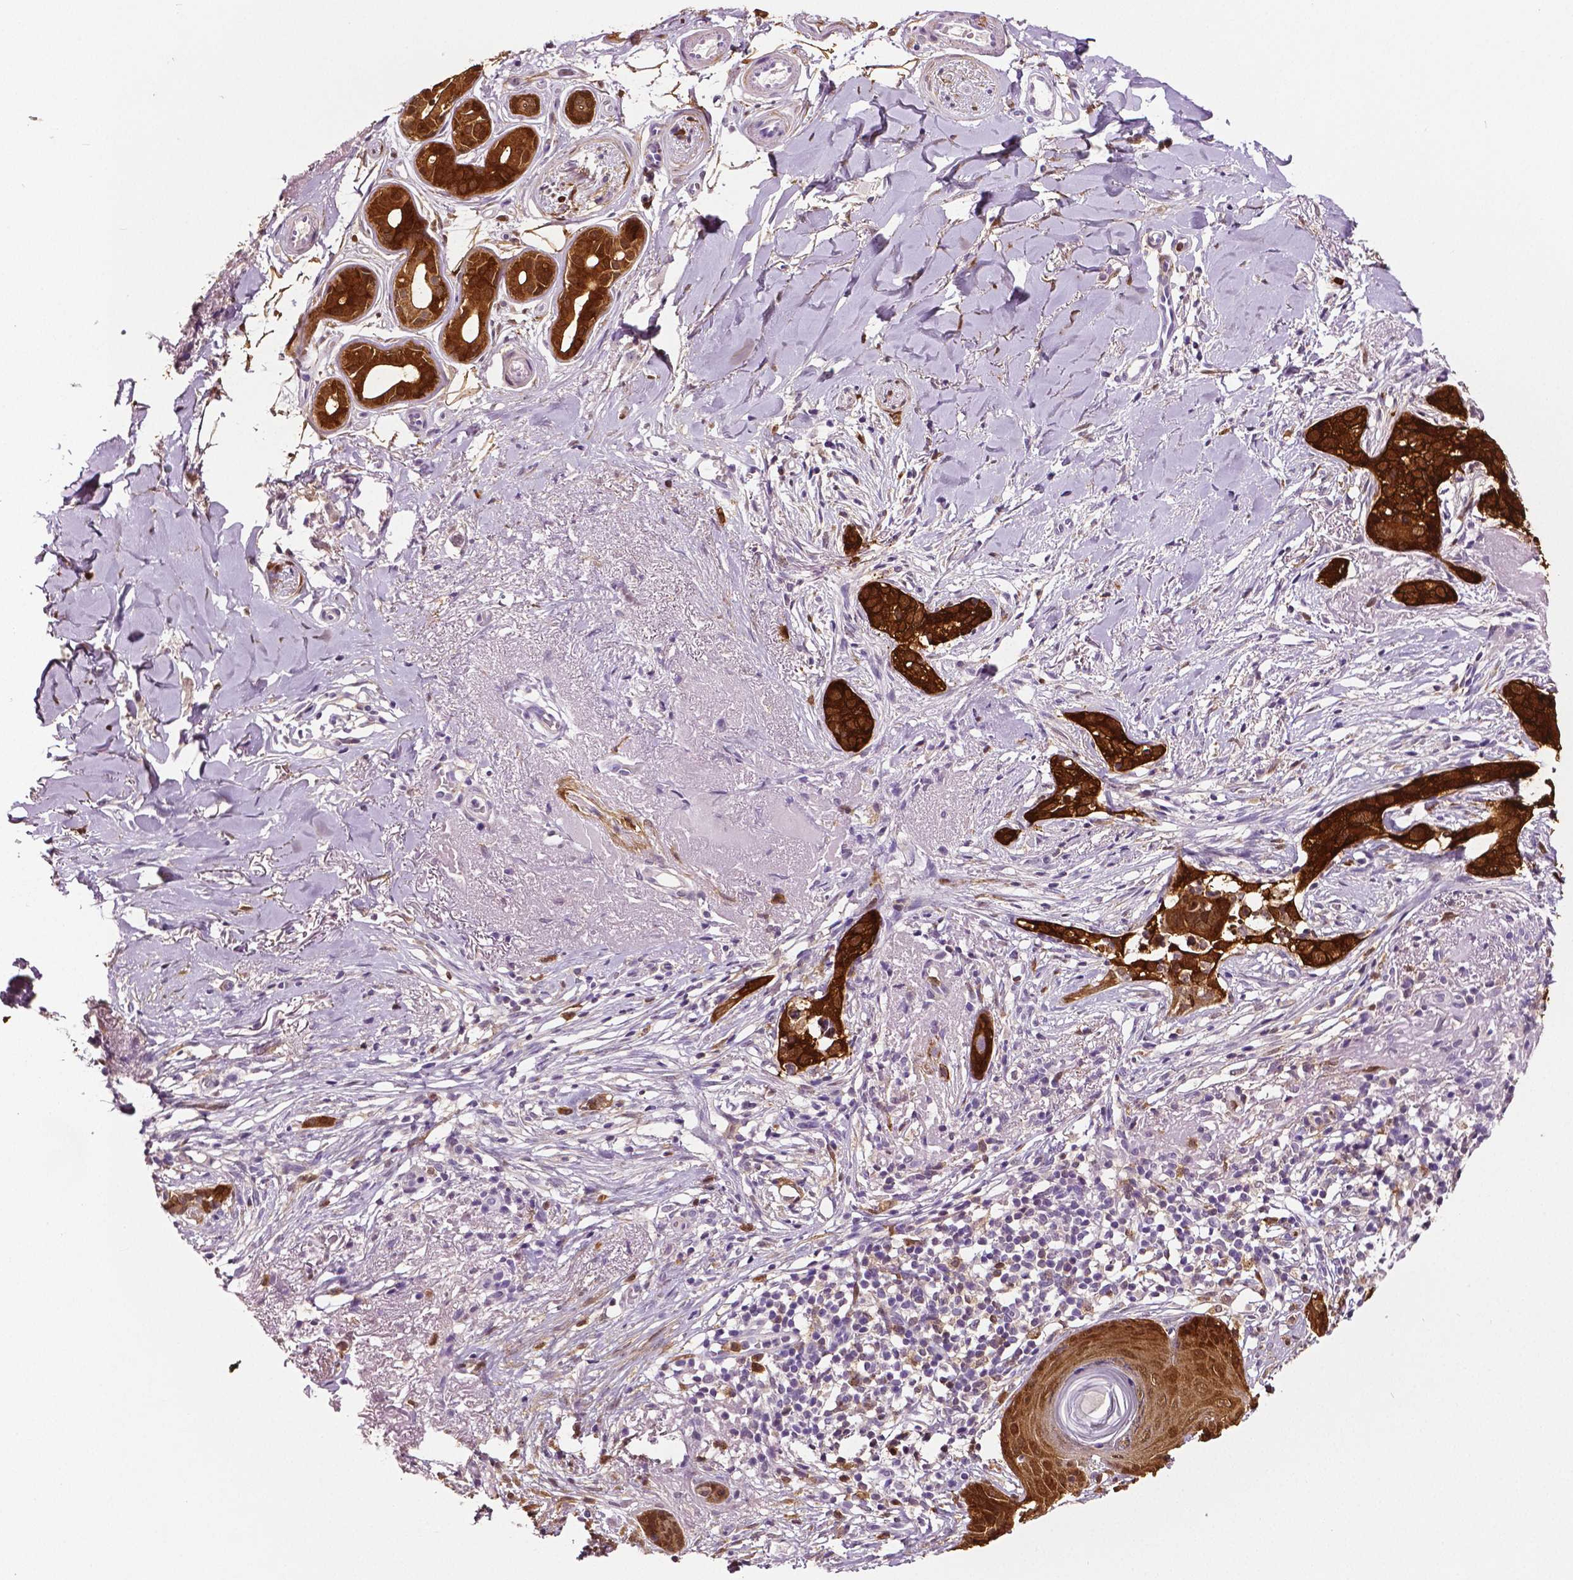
{"staining": {"intensity": "strong", "quantity": ">75%", "location": "cytoplasmic/membranous"}, "tissue": "skin cancer", "cell_type": "Tumor cells", "image_type": "cancer", "snomed": [{"axis": "morphology", "description": "Normal tissue, NOS"}, {"axis": "morphology", "description": "Basal cell carcinoma"}, {"axis": "topography", "description": "Skin"}], "caption": "Immunohistochemical staining of skin basal cell carcinoma demonstrates high levels of strong cytoplasmic/membranous positivity in approximately >75% of tumor cells.", "gene": "PHGDH", "patient": {"sex": "male", "age": 84}}